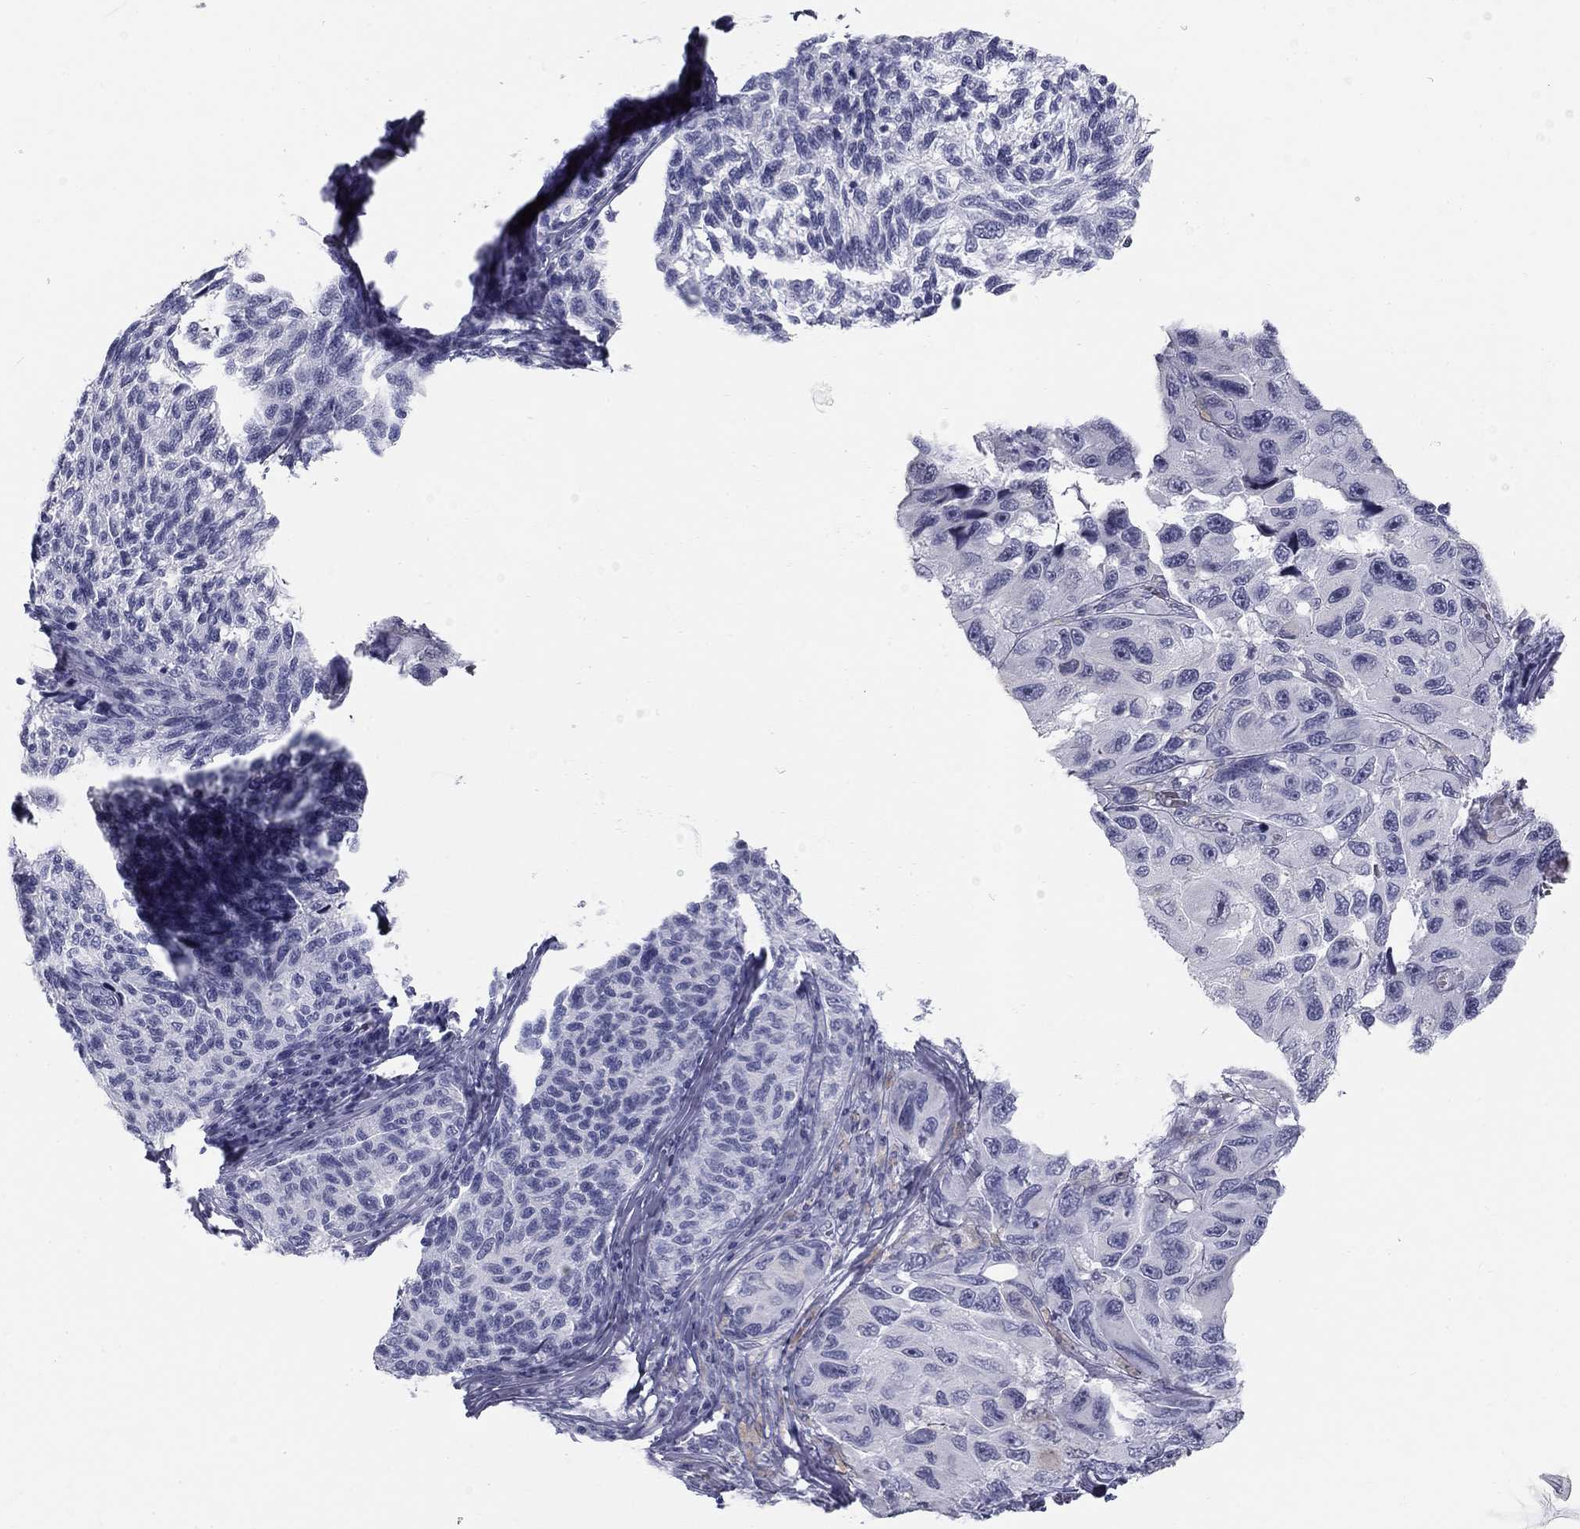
{"staining": {"intensity": "negative", "quantity": "none", "location": "none"}, "tissue": "melanoma", "cell_type": "Tumor cells", "image_type": "cancer", "snomed": [{"axis": "morphology", "description": "Malignant melanoma, NOS"}, {"axis": "topography", "description": "Skin"}], "caption": "An immunohistochemistry (IHC) photomicrograph of melanoma is shown. There is no staining in tumor cells of melanoma.", "gene": "SULT2B1", "patient": {"sex": "female", "age": 73}}